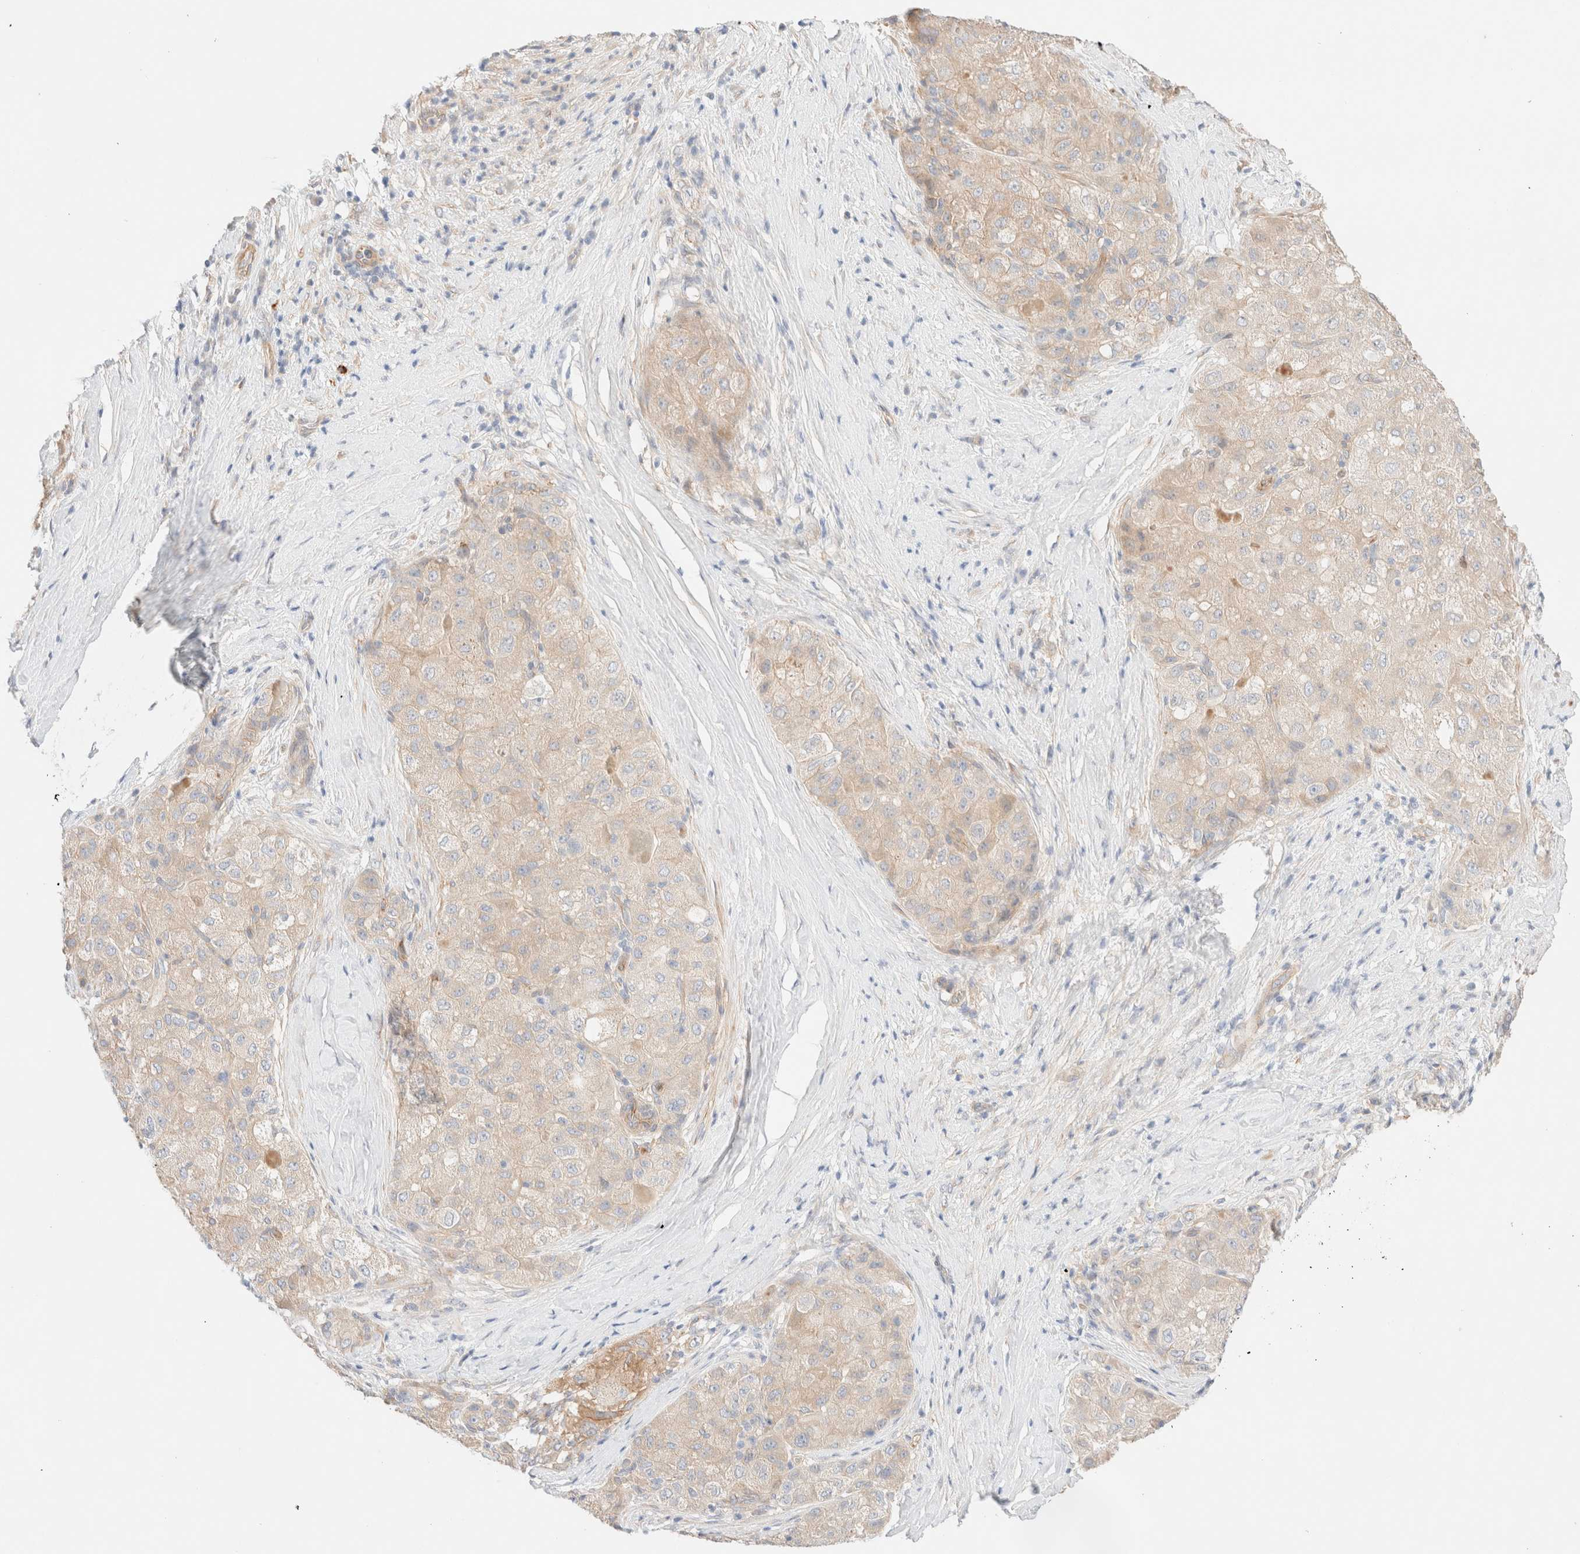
{"staining": {"intensity": "negative", "quantity": "none", "location": "none"}, "tissue": "liver cancer", "cell_type": "Tumor cells", "image_type": "cancer", "snomed": [{"axis": "morphology", "description": "Carcinoma, Hepatocellular, NOS"}, {"axis": "topography", "description": "Liver"}], "caption": "This is an IHC histopathology image of liver cancer (hepatocellular carcinoma). There is no expression in tumor cells.", "gene": "NIBAN2", "patient": {"sex": "male", "age": 80}}